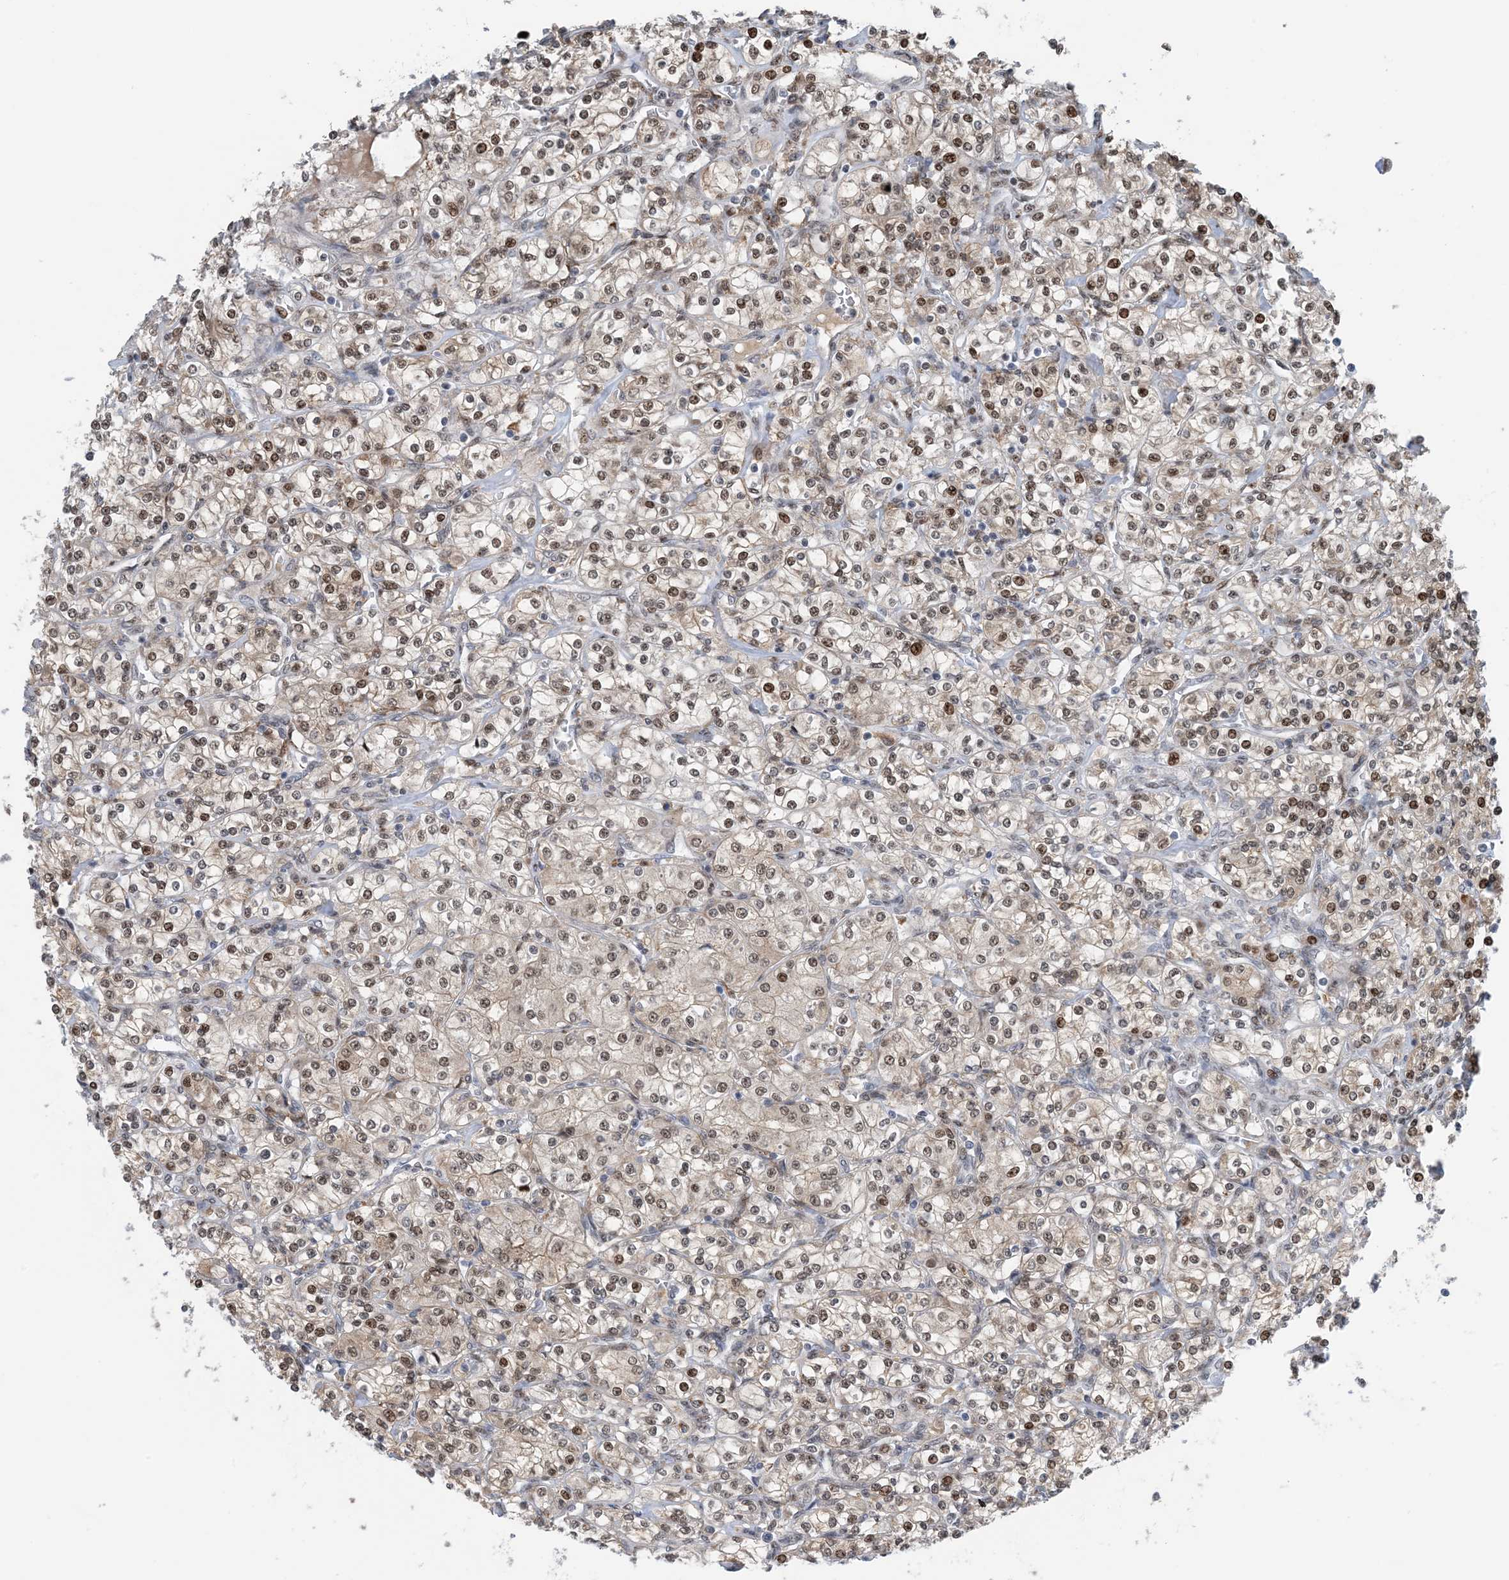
{"staining": {"intensity": "moderate", "quantity": ">75%", "location": "cytoplasmic/membranous,nuclear"}, "tissue": "renal cancer", "cell_type": "Tumor cells", "image_type": "cancer", "snomed": [{"axis": "morphology", "description": "Adenocarcinoma, NOS"}, {"axis": "topography", "description": "Kidney"}], "caption": "Protein staining of renal adenocarcinoma tissue displays moderate cytoplasmic/membranous and nuclear expression in about >75% of tumor cells. (Brightfield microscopy of DAB IHC at high magnification).", "gene": "HEMK1", "patient": {"sex": "male", "age": 77}}